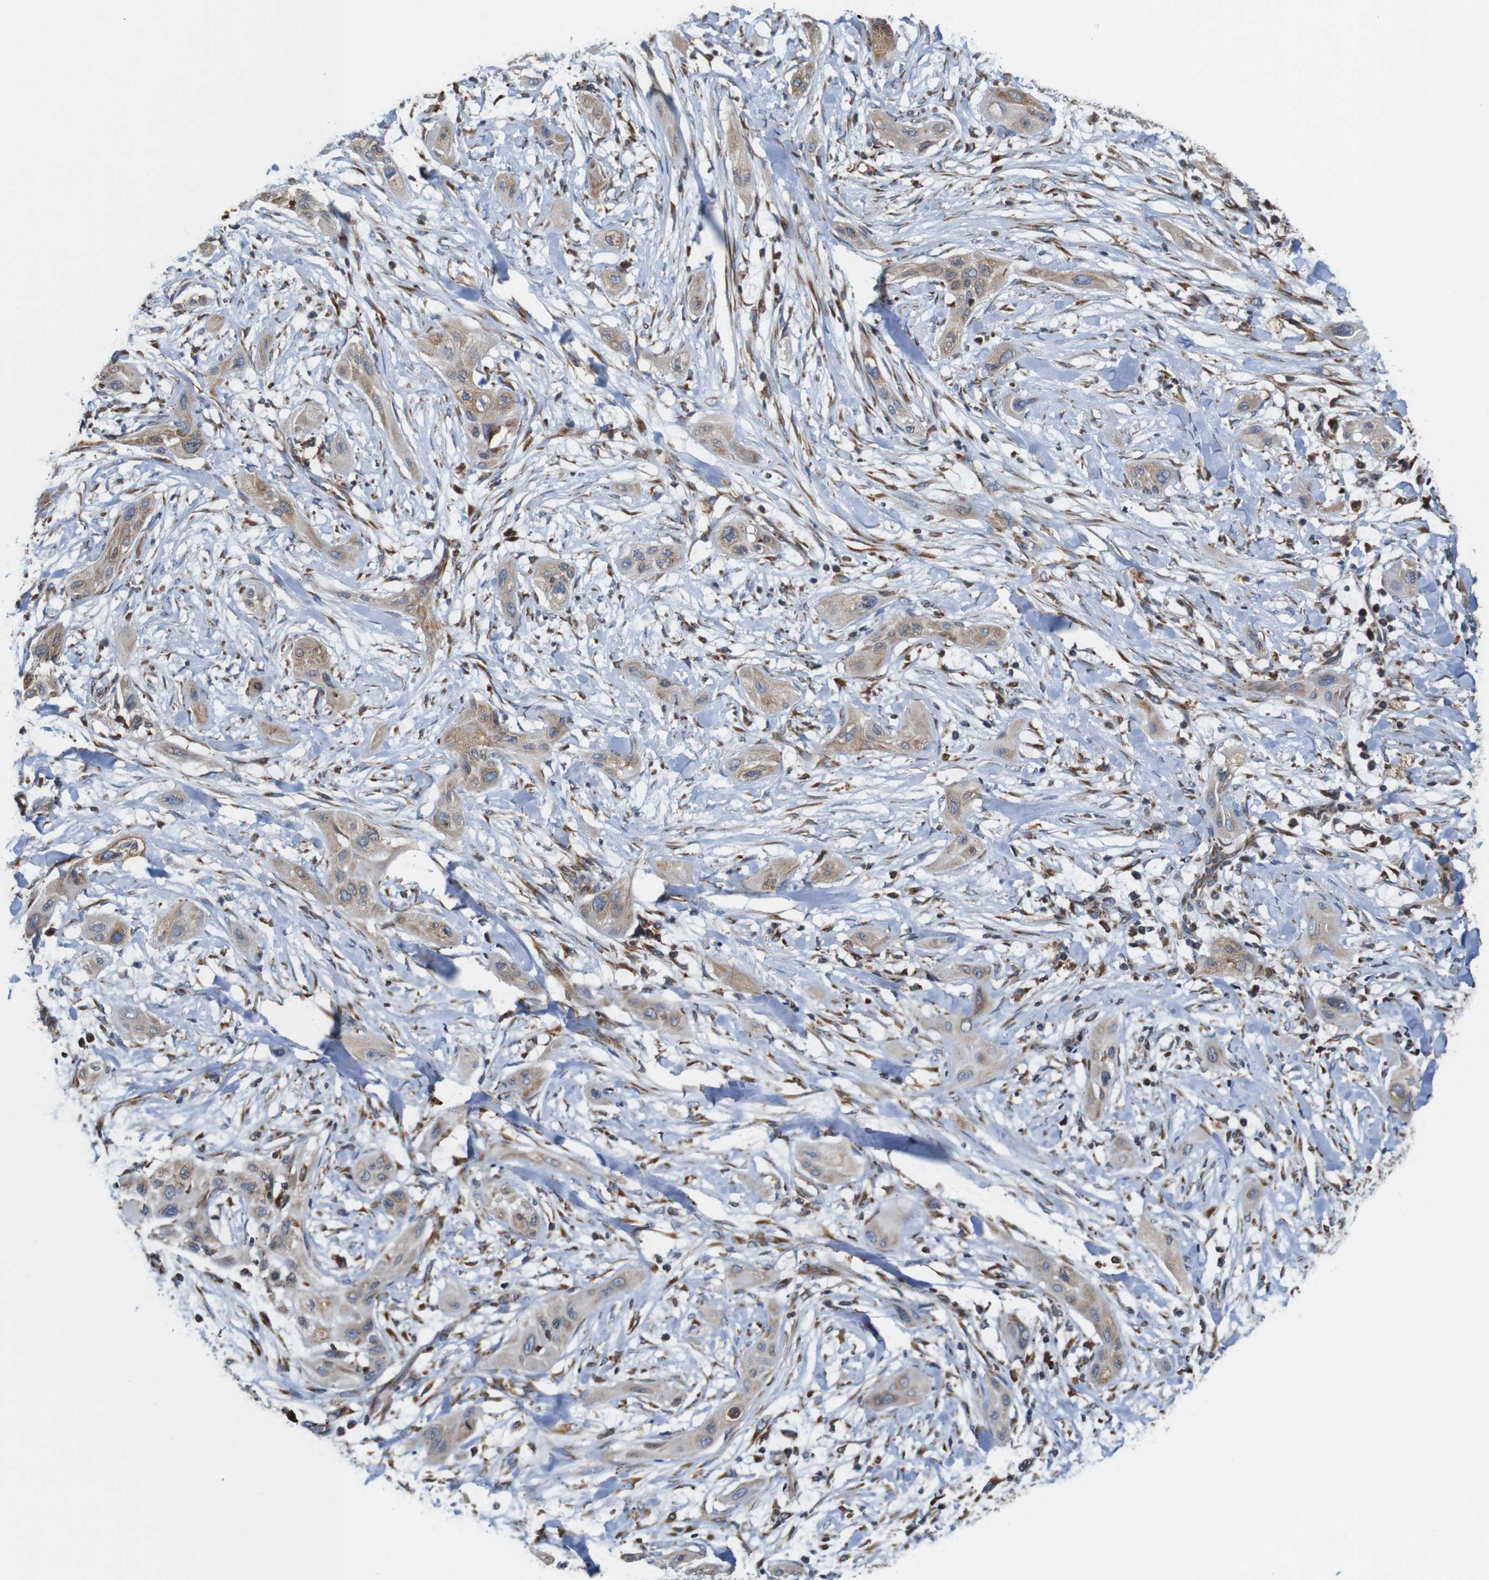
{"staining": {"intensity": "weak", "quantity": ">75%", "location": "cytoplasmic/membranous"}, "tissue": "lung cancer", "cell_type": "Tumor cells", "image_type": "cancer", "snomed": [{"axis": "morphology", "description": "Squamous cell carcinoma, NOS"}, {"axis": "topography", "description": "Lung"}], "caption": "A brown stain highlights weak cytoplasmic/membranous staining of a protein in human lung squamous cell carcinoma tumor cells.", "gene": "UGGT1", "patient": {"sex": "female", "age": 47}}